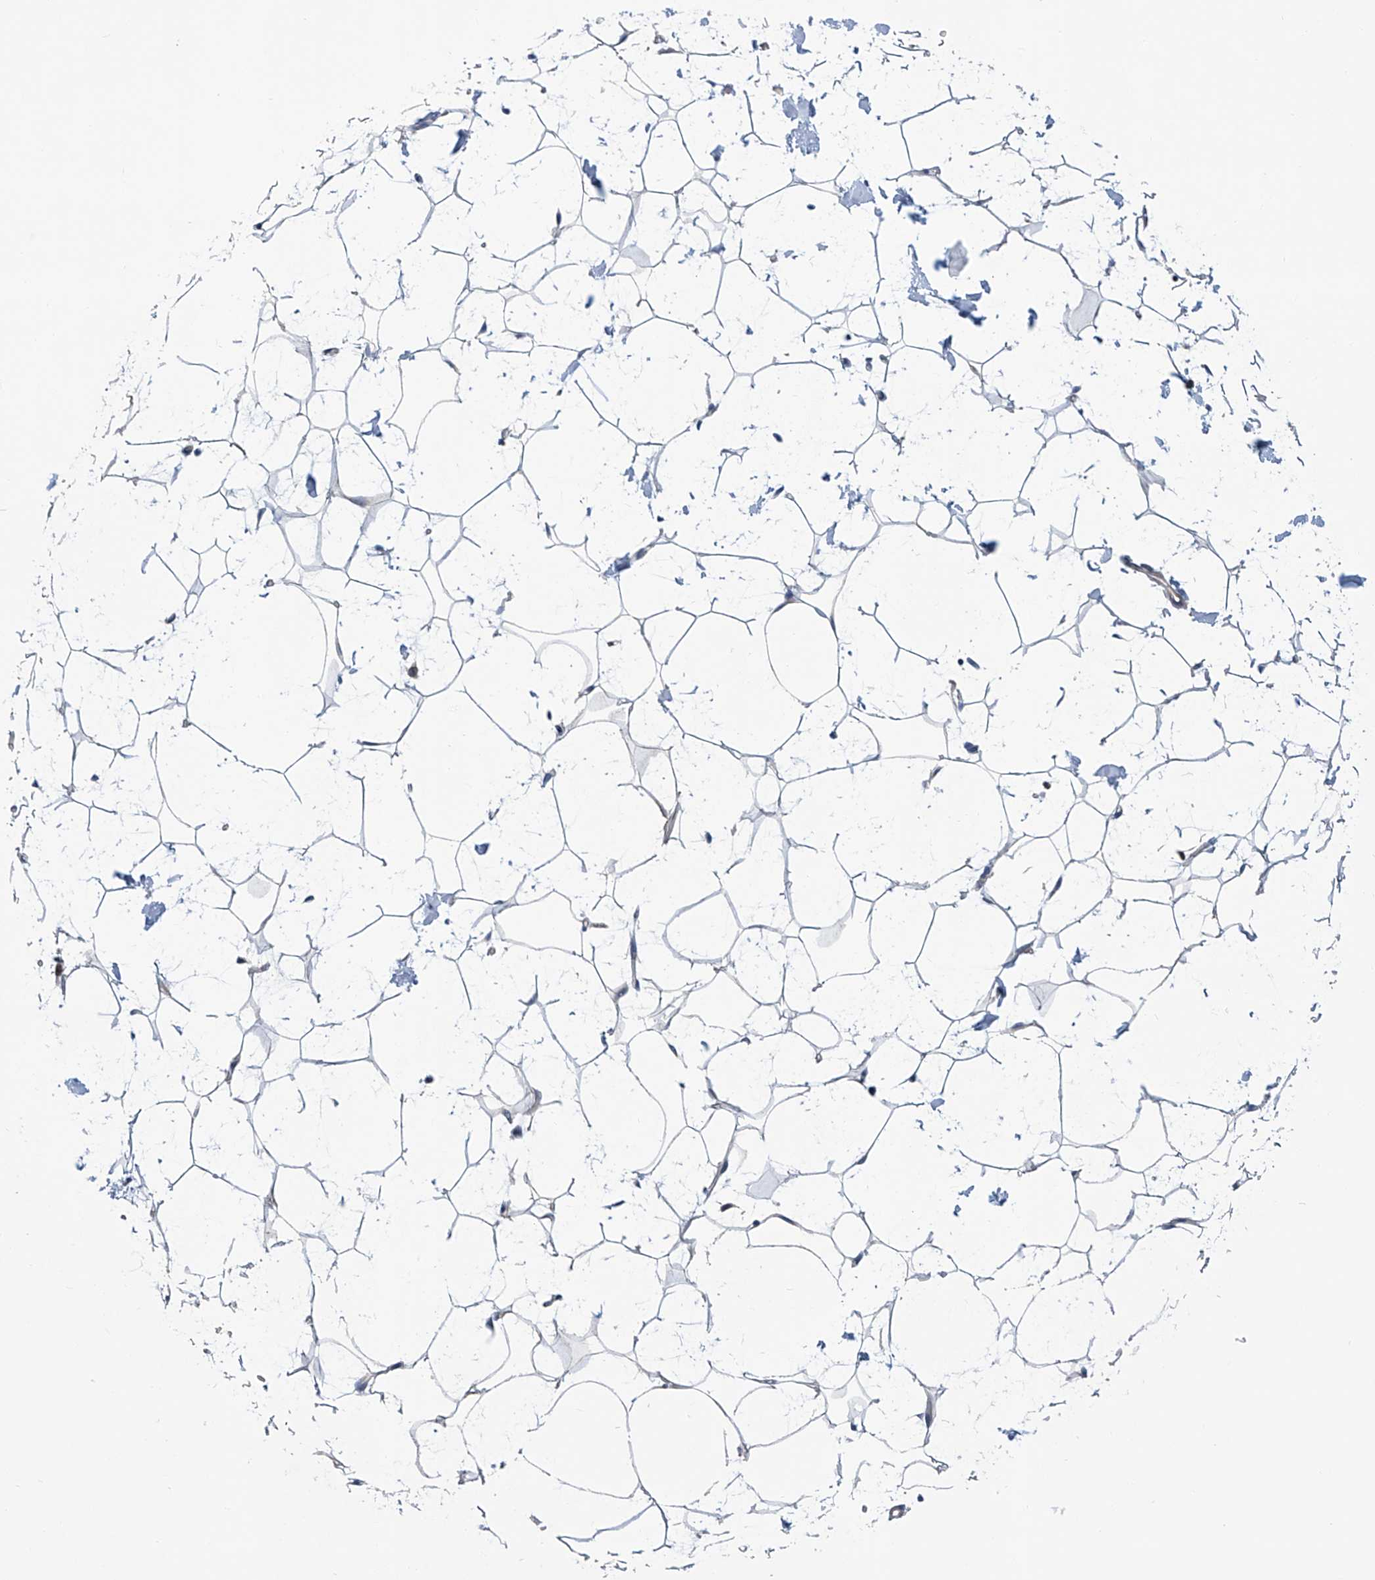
{"staining": {"intensity": "negative", "quantity": "none", "location": "none"}, "tissue": "adipose tissue", "cell_type": "Adipocytes", "image_type": "normal", "snomed": [{"axis": "morphology", "description": "Normal tissue, NOS"}, {"axis": "topography", "description": "Breast"}], "caption": "Adipocytes show no significant protein staining in normal adipose tissue.", "gene": "TNN", "patient": {"sex": "female", "age": 23}}